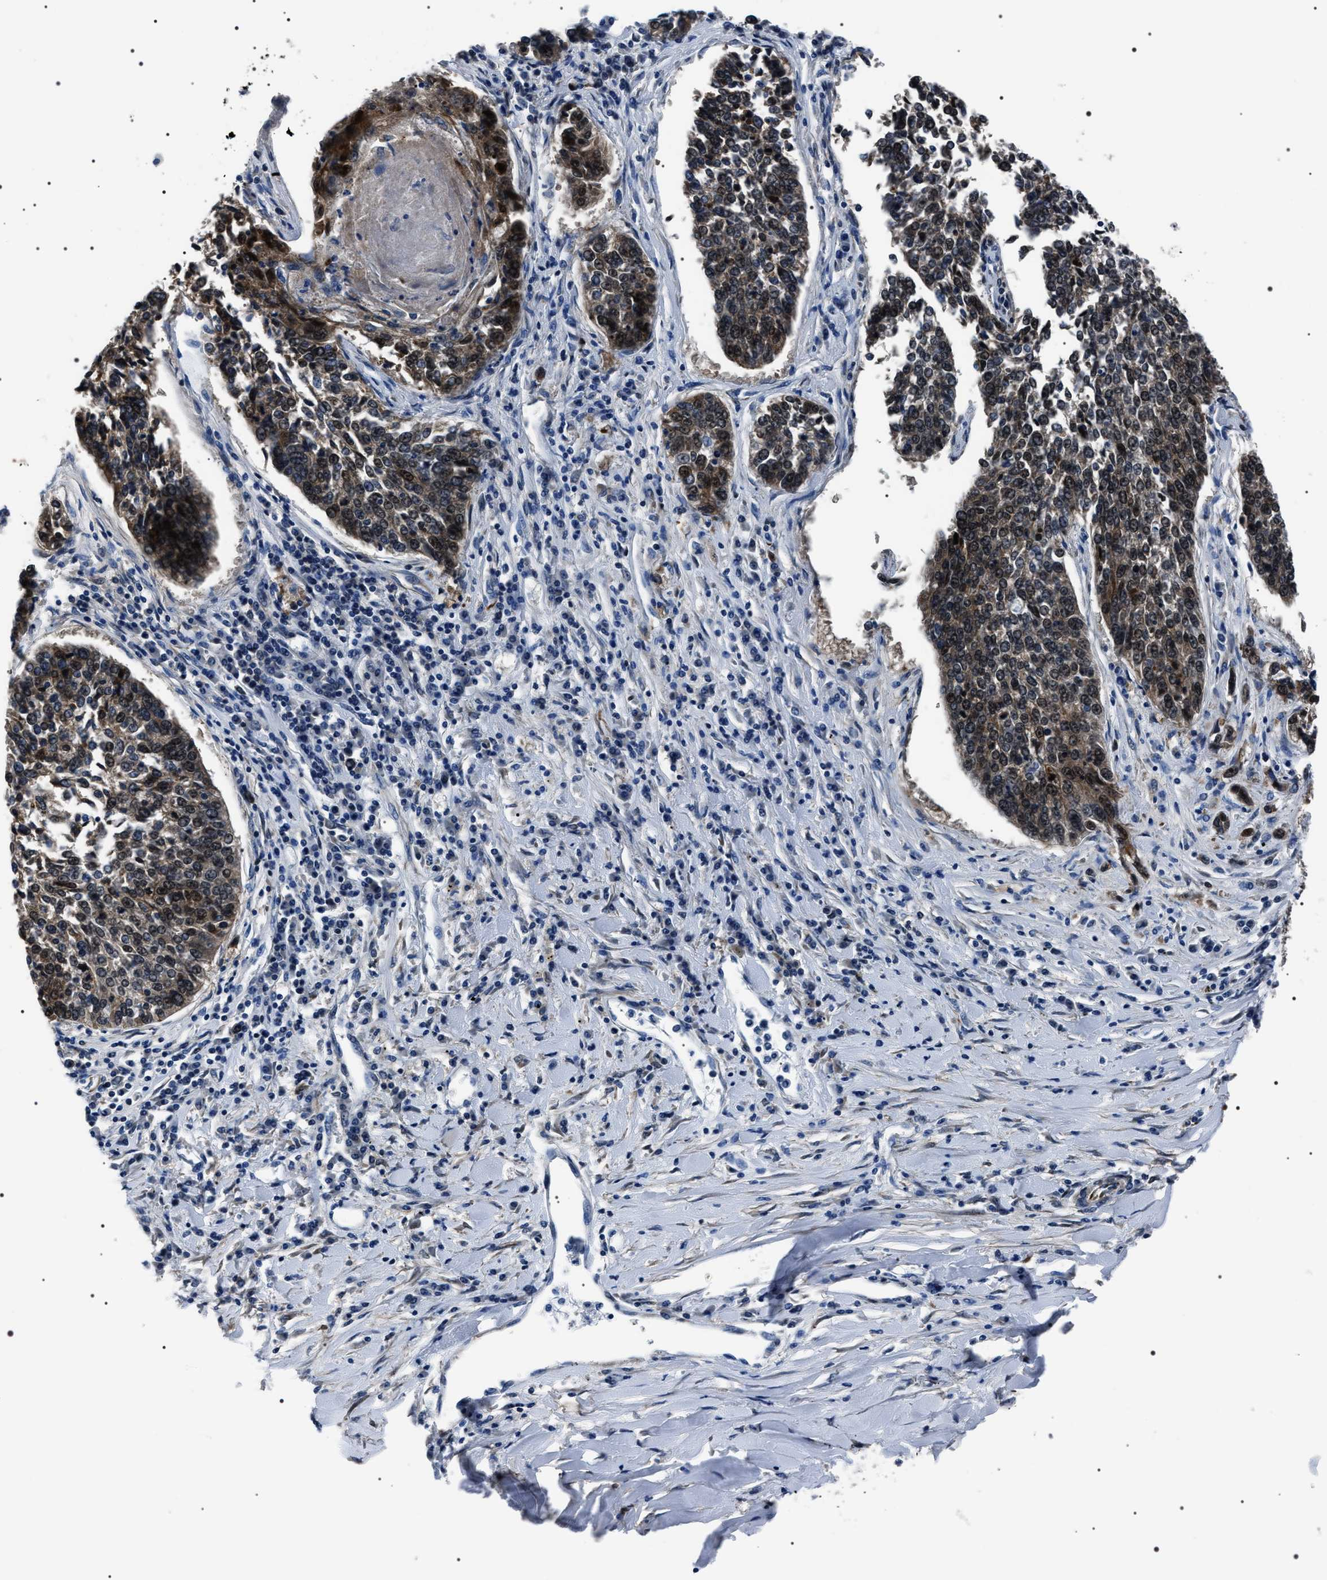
{"staining": {"intensity": "strong", "quantity": "25%-75%", "location": "cytoplasmic/membranous,nuclear"}, "tissue": "lung cancer", "cell_type": "Tumor cells", "image_type": "cancer", "snomed": [{"axis": "morphology", "description": "Normal tissue, NOS"}, {"axis": "morphology", "description": "Squamous cell carcinoma, NOS"}, {"axis": "topography", "description": "Cartilage tissue"}, {"axis": "topography", "description": "Bronchus"}, {"axis": "topography", "description": "Lung"}], "caption": "Immunohistochemistry (IHC) image of human lung cancer stained for a protein (brown), which shows high levels of strong cytoplasmic/membranous and nuclear positivity in about 25%-75% of tumor cells.", "gene": "BAG2", "patient": {"sex": "female", "age": 49}}